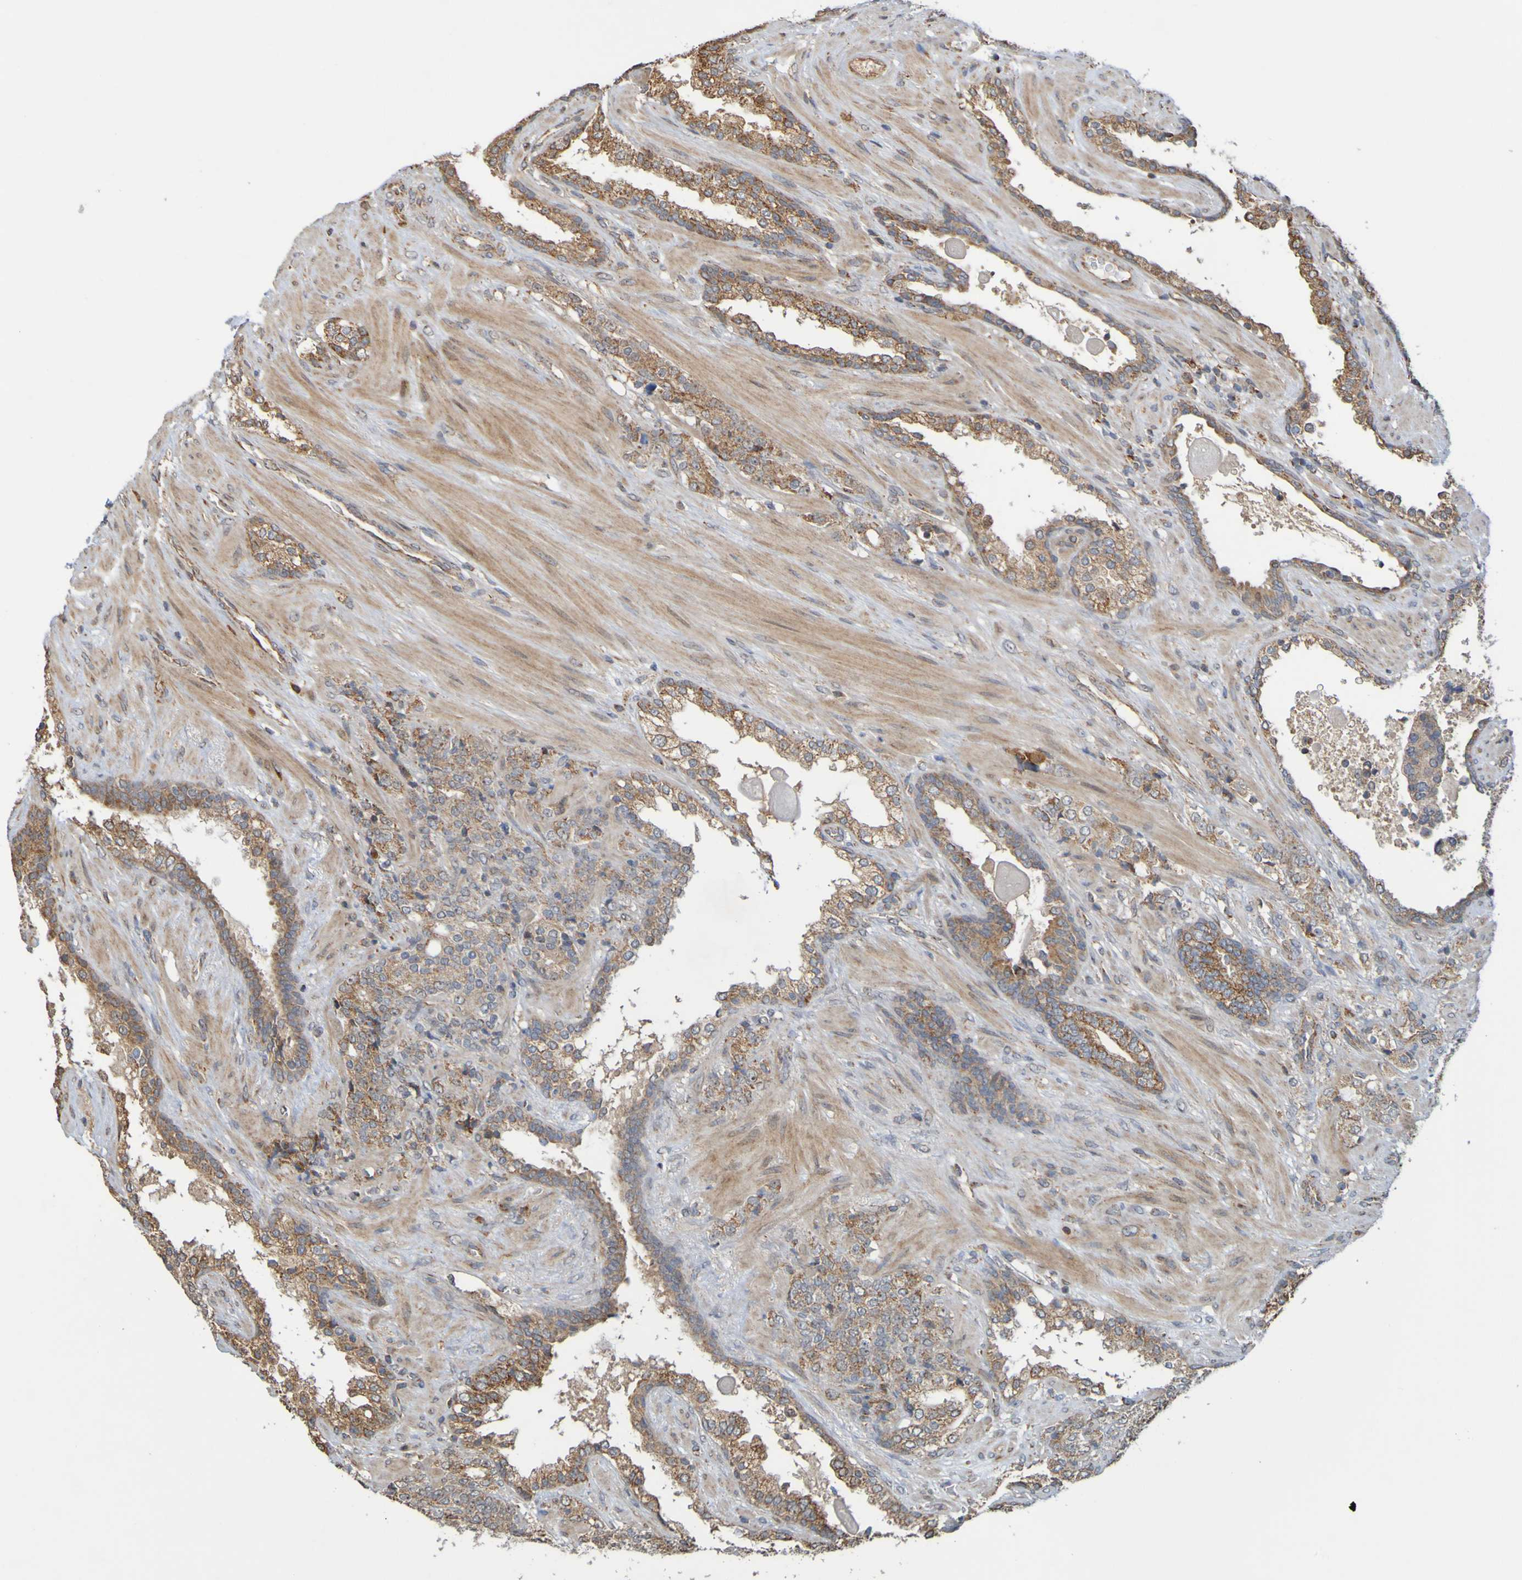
{"staining": {"intensity": "moderate", "quantity": ">75%", "location": "cytoplasmic/membranous"}, "tissue": "prostate cancer", "cell_type": "Tumor cells", "image_type": "cancer", "snomed": [{"axis": "morphology", "description": "Adenocarcinoma, High grade"}, {"axis": "topography", "description": "Prostate"}], "caption": "Prostate cancer tissue displays moderate cytoplasmic/membranous staining in about >75% of tumor cells, visualized by immunohistochemistry. Nuclei are stained in blue.", "gene": "TMBIM1", "patient": {"sex": "male", "age": 71}}